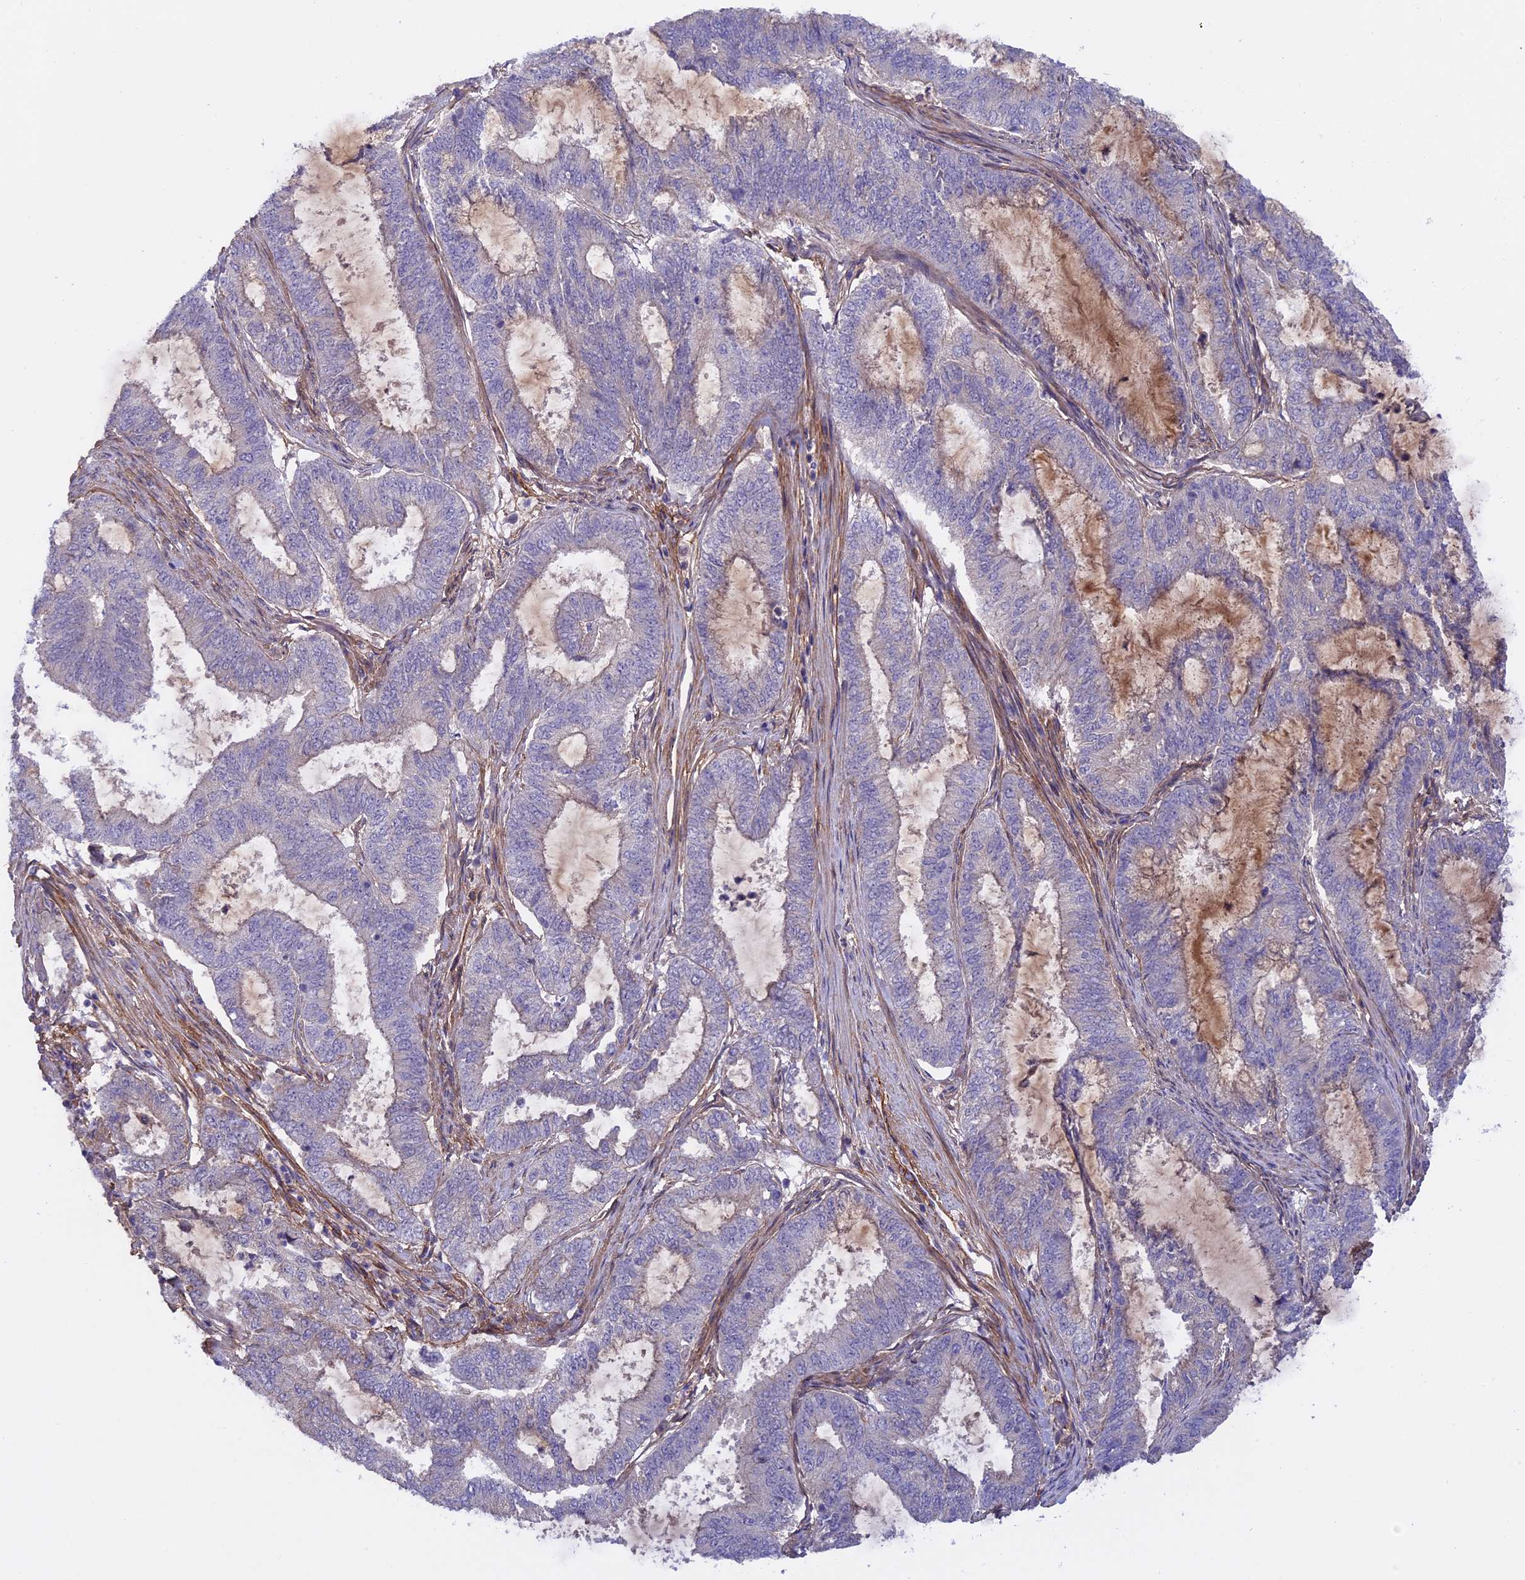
{"staining": {"intensity": "negative", "quantity": "none", "location": "none"}, "tissue": "endometrial cancer", "cell_type": "Tumor cells", "image_type": "cancer", "snomed": [{"axis": "morphology", "description": "Adenocarcinoma, NOS"}, {"axis": "topography", "description": "Endometrium"}], "caption": "This is a histopathology image of IHC staining of adenocarcinoma (endometrial), which shows no positivity in tumor cells.", "gene": "COL4A3", "patient": {"sex": "female", "age": 51}}